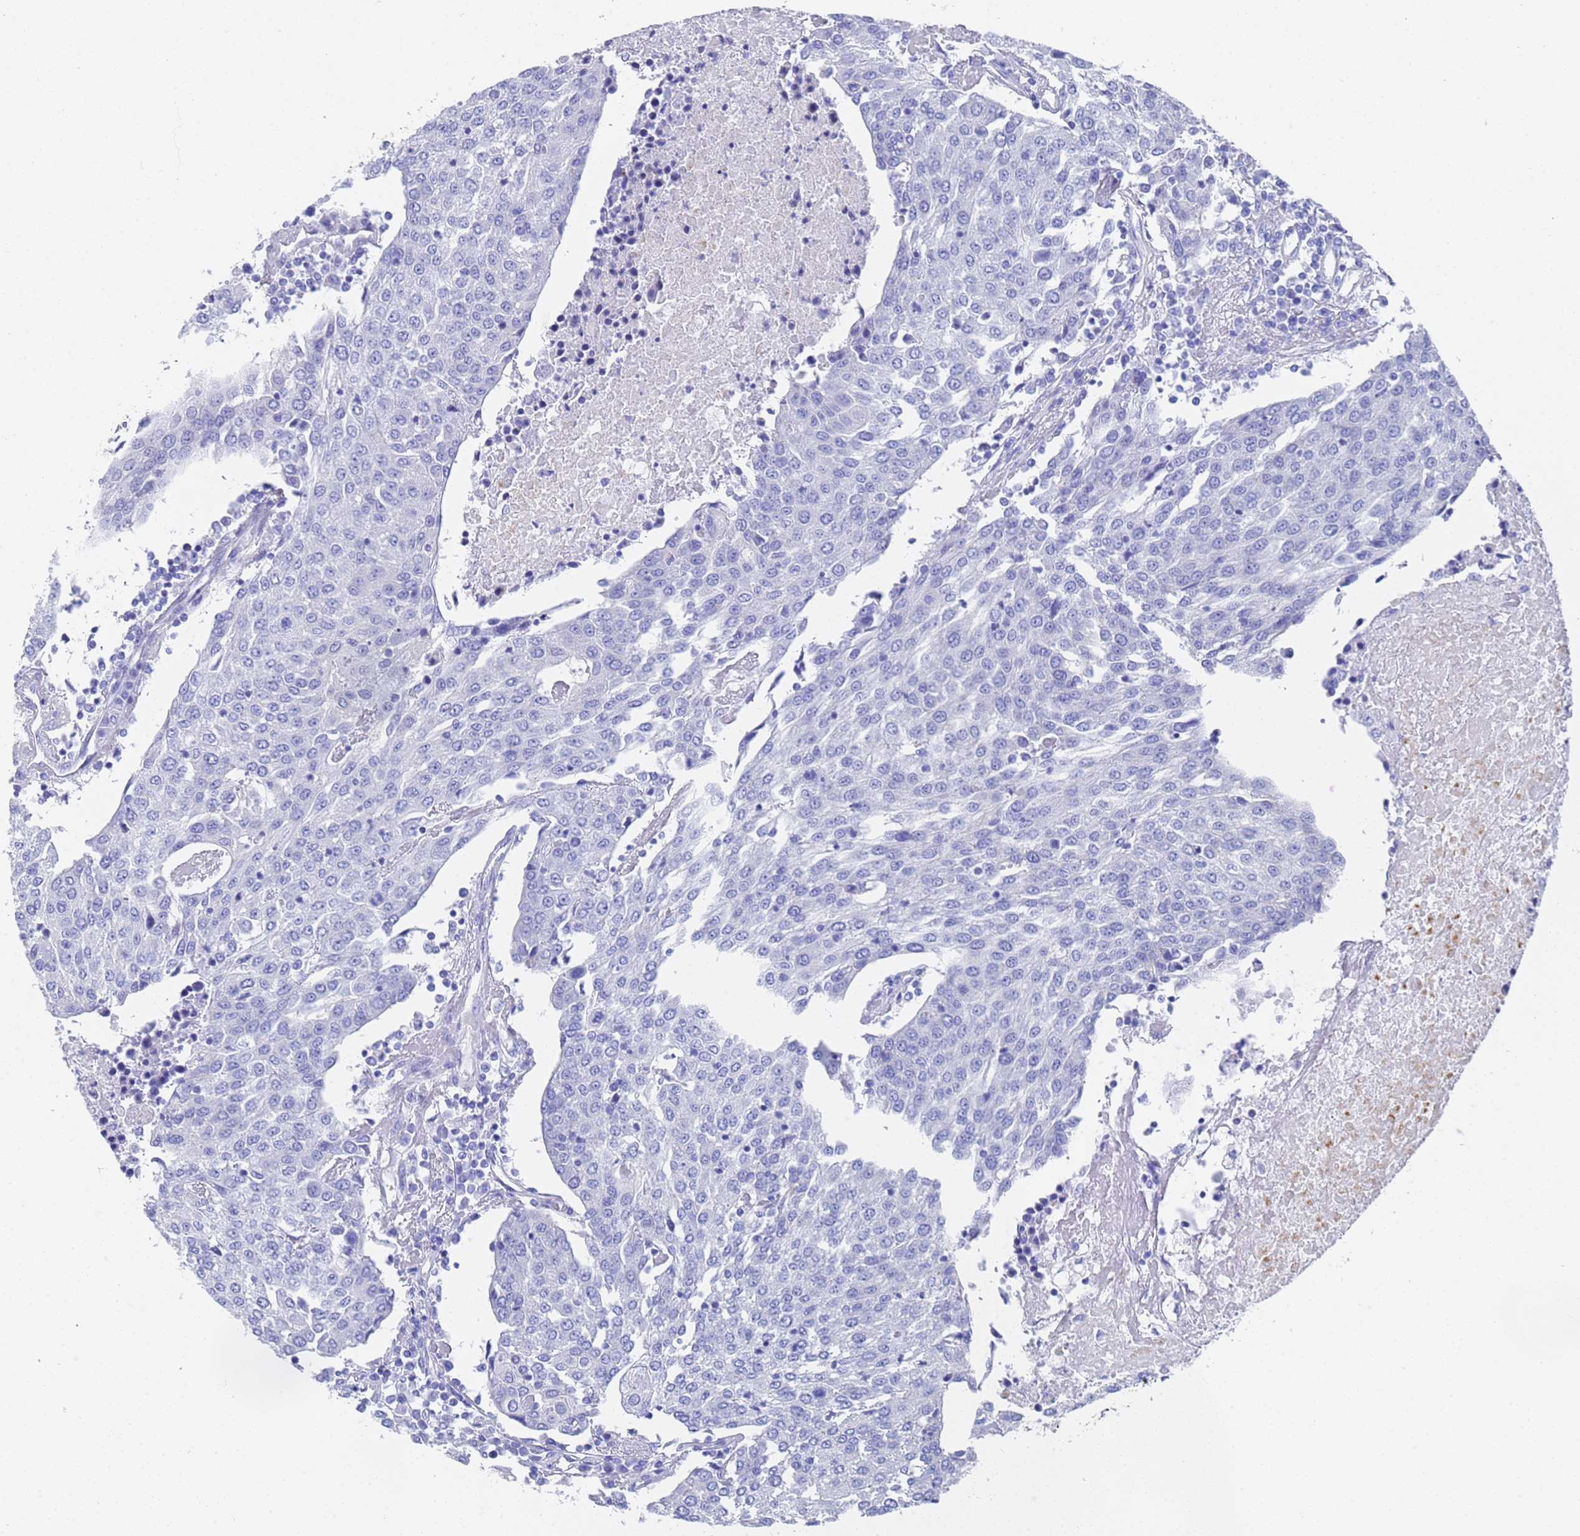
{"staining": {"intensity": "negative", "quantity": "none", "location": "none"}, "tissue": "urothelial cancer", "cell_type": "Tumor cells", "image_type": "cancer", "snomed": [{"axis": "morphology", "description": "Urothelial carcinoma, High grade"}, {"axis": "topography", "description": "Urinary bladder"}], "caption": "Tumor cells show no significant expression in urothelial carcinoma (high-grade). Brightfield microscopy of immunohistochemistry (IHC) stained with DAB (3,3'-diaminobenzidine) (brown) and hematoxylin (blue), captured at high magnification.", "gene": "TUBB1", "patient": {"sex": "female", "age": 85}}